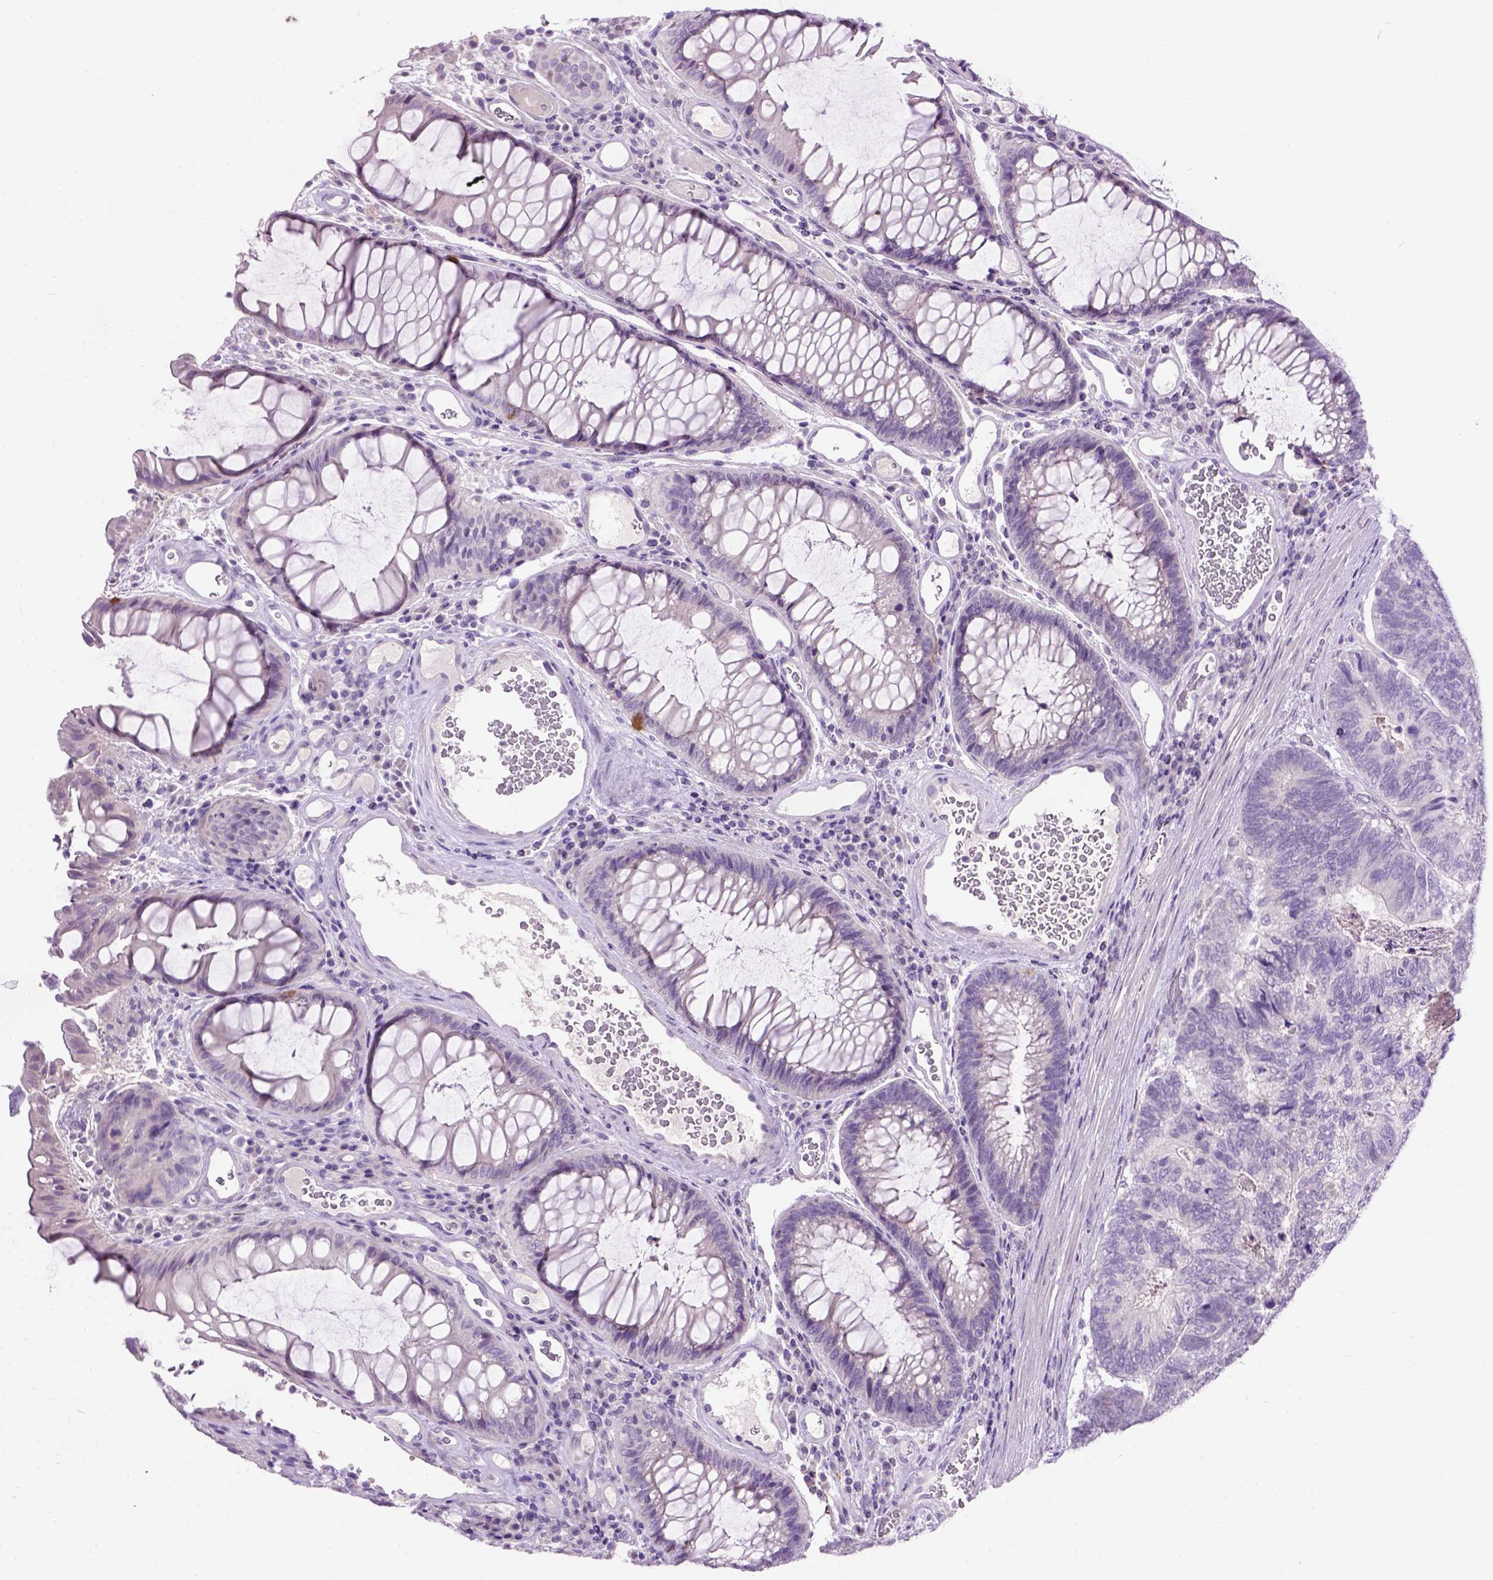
{"staining": {"intensity": "negative", "quantity": "none", "location": "none"}, "tissue": "colorectal cancer", "cell_type": "Tumor cells", "image_type": "cancer", "snomed": [{"axis": "morphology", "description": "Adenocarcinoma, NOS"}, {"axis": "topography", "description": "Colon"}], "caption": "Colorectal cancer (adenocarcinoma) stained for a protein using IHC demonstrates no staining tumor cells.", "gene": "MAPT", "patient": {"sex": "female", "age": 67}}